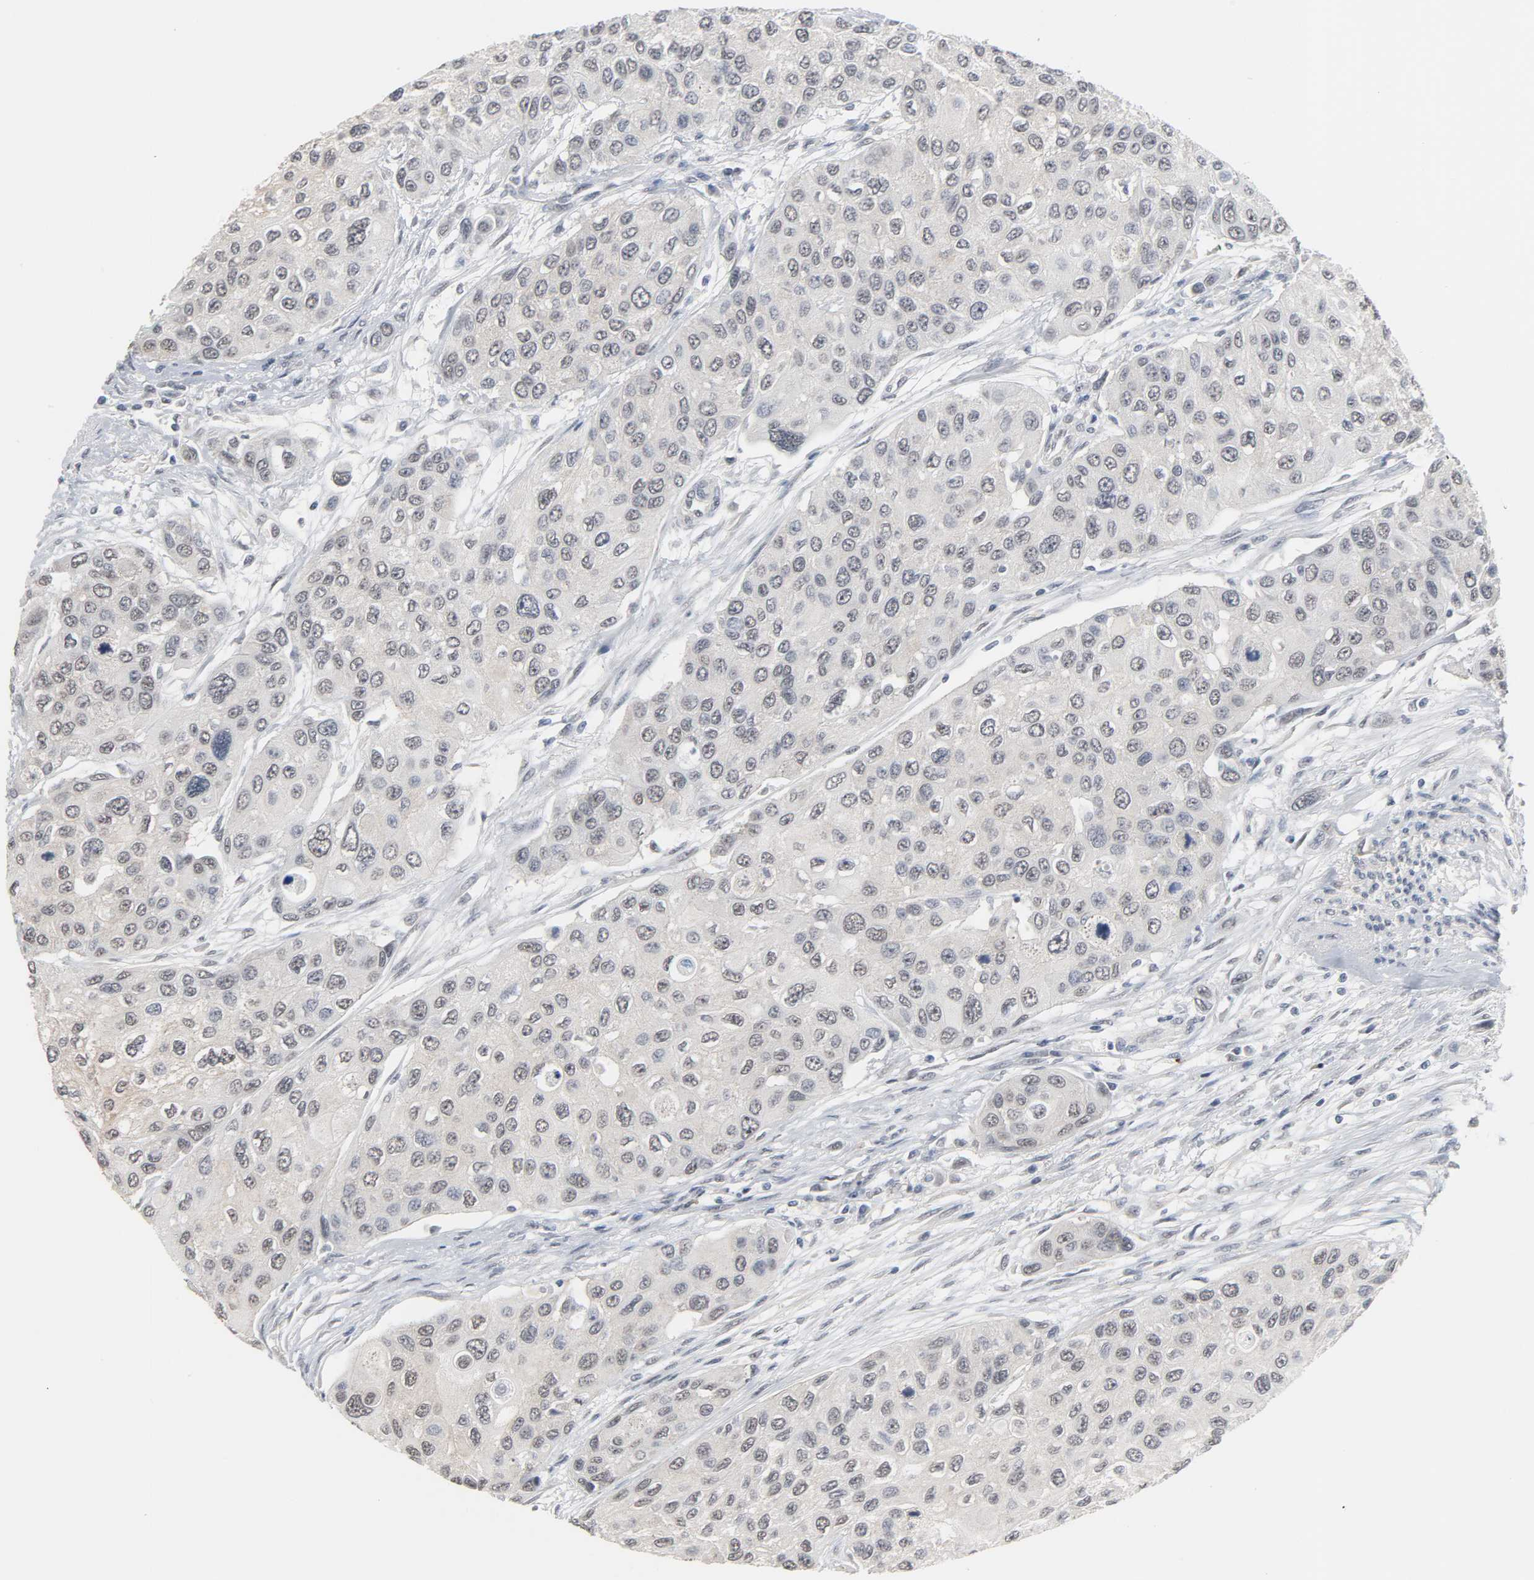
{"staining": {"intensity": "negative", "quantity": "none", "location": "none"}, "tissue": "urothelial cancer", "cell_type": "Tumor cells", "image_type": "cancer", "snomed": [{"axis": "morphology", "description": "Urothelial carcinoma, High grade"}, {"axis": "topography", "description": "Urinary bladder"}], "caption": "Micrograph shows no significant protein expression in tumor cells of urothelial cancer.", "gene": "ACSS2", "patient": {"sex": "female", "age": 56}}